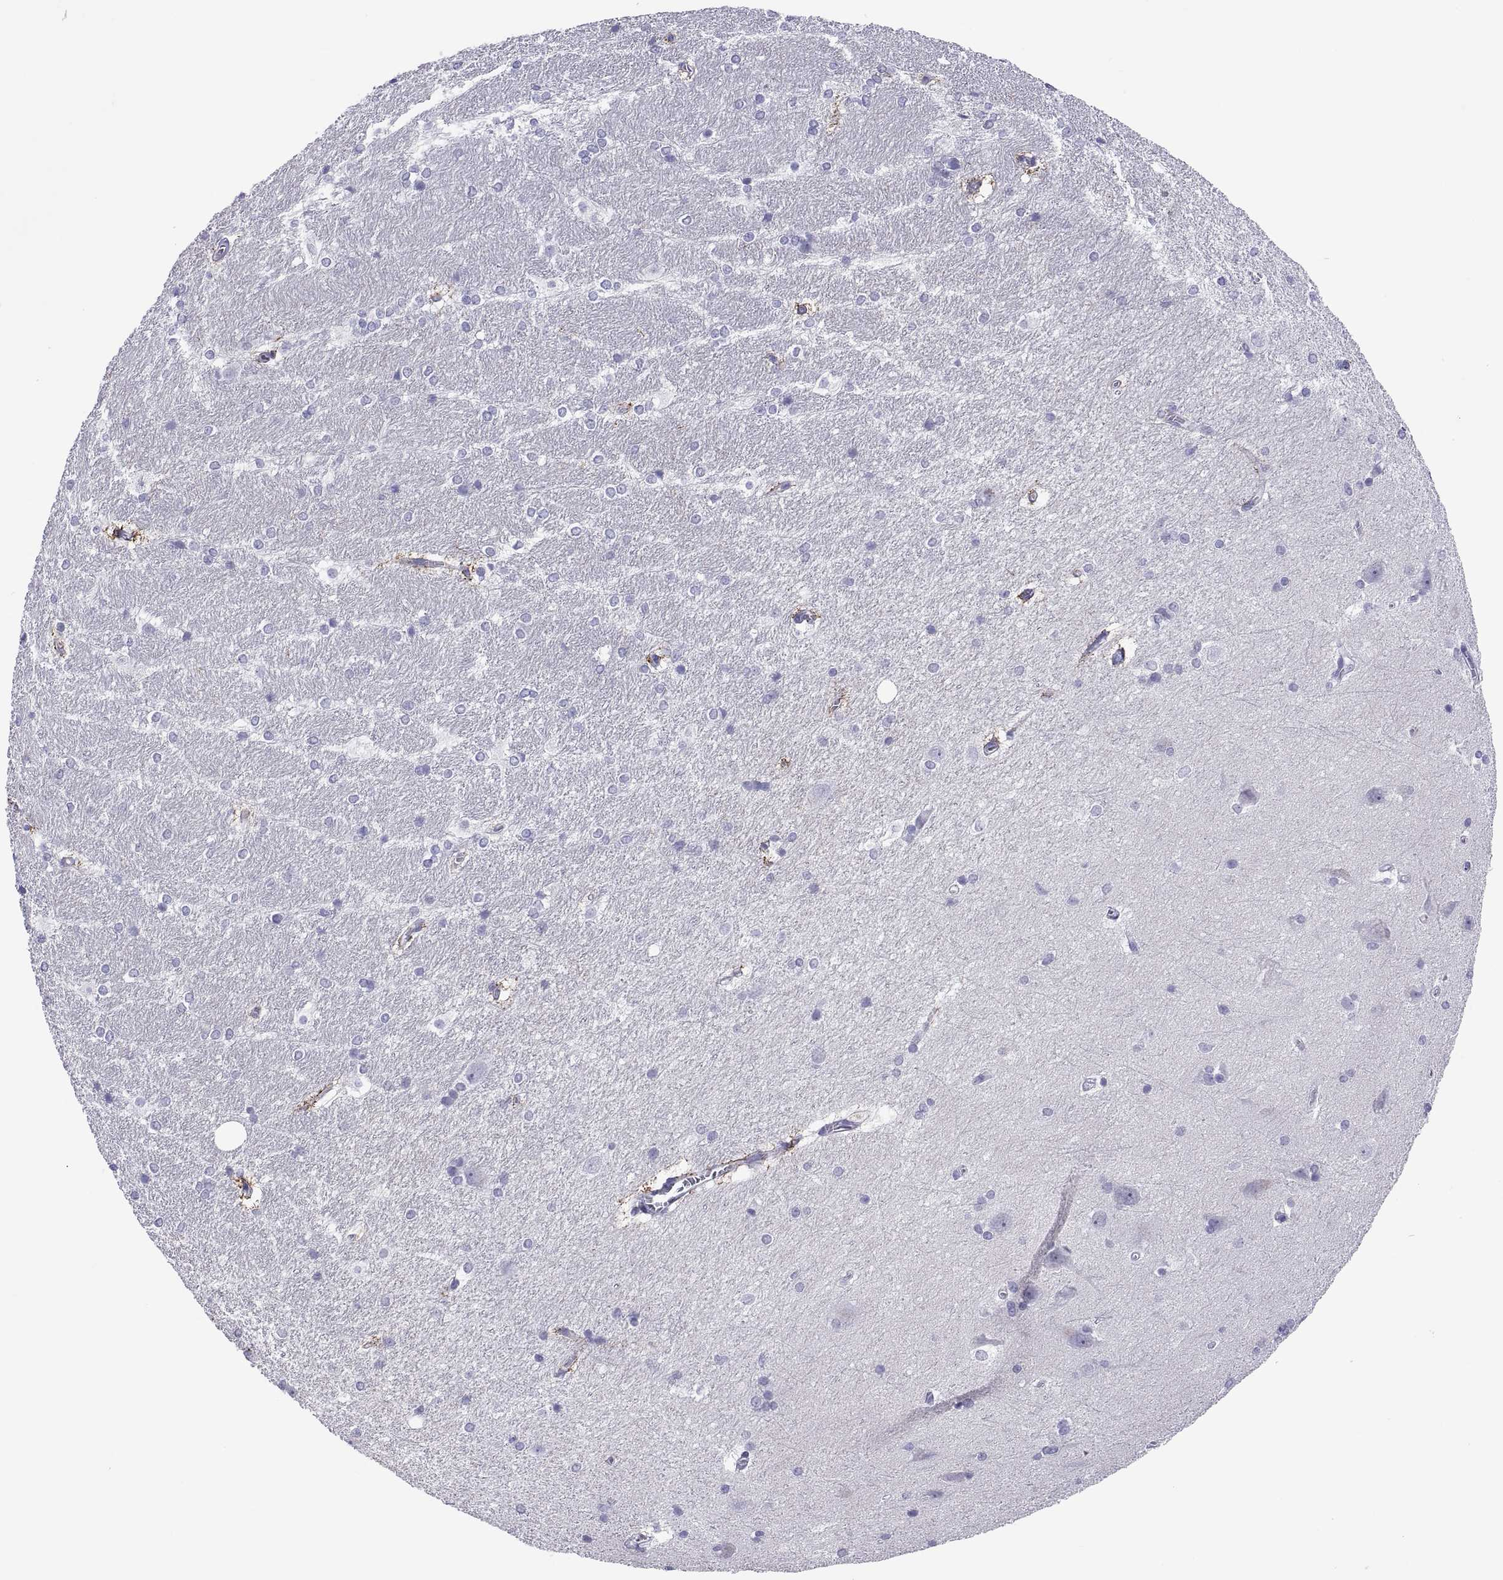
{"staining": {"intensity": "negative", "quantity": "none", "location": "none"}, "tissue": "hippocampus", "cell_type": "Glial cells", "image_type": "normal", "snomed": [{"axis": "morphology", "description": "Normal tissue, NOS"}, {"axis": "topography", "description": "Cerebral cortex"}, {"axis": "topography", "description": "Hippocampus"}], "caption": "IHC of benign hippocampus reveals no expression in glial cells.", "gene": "CHCT1", "patient": {"sex": "female", "age": 19}}